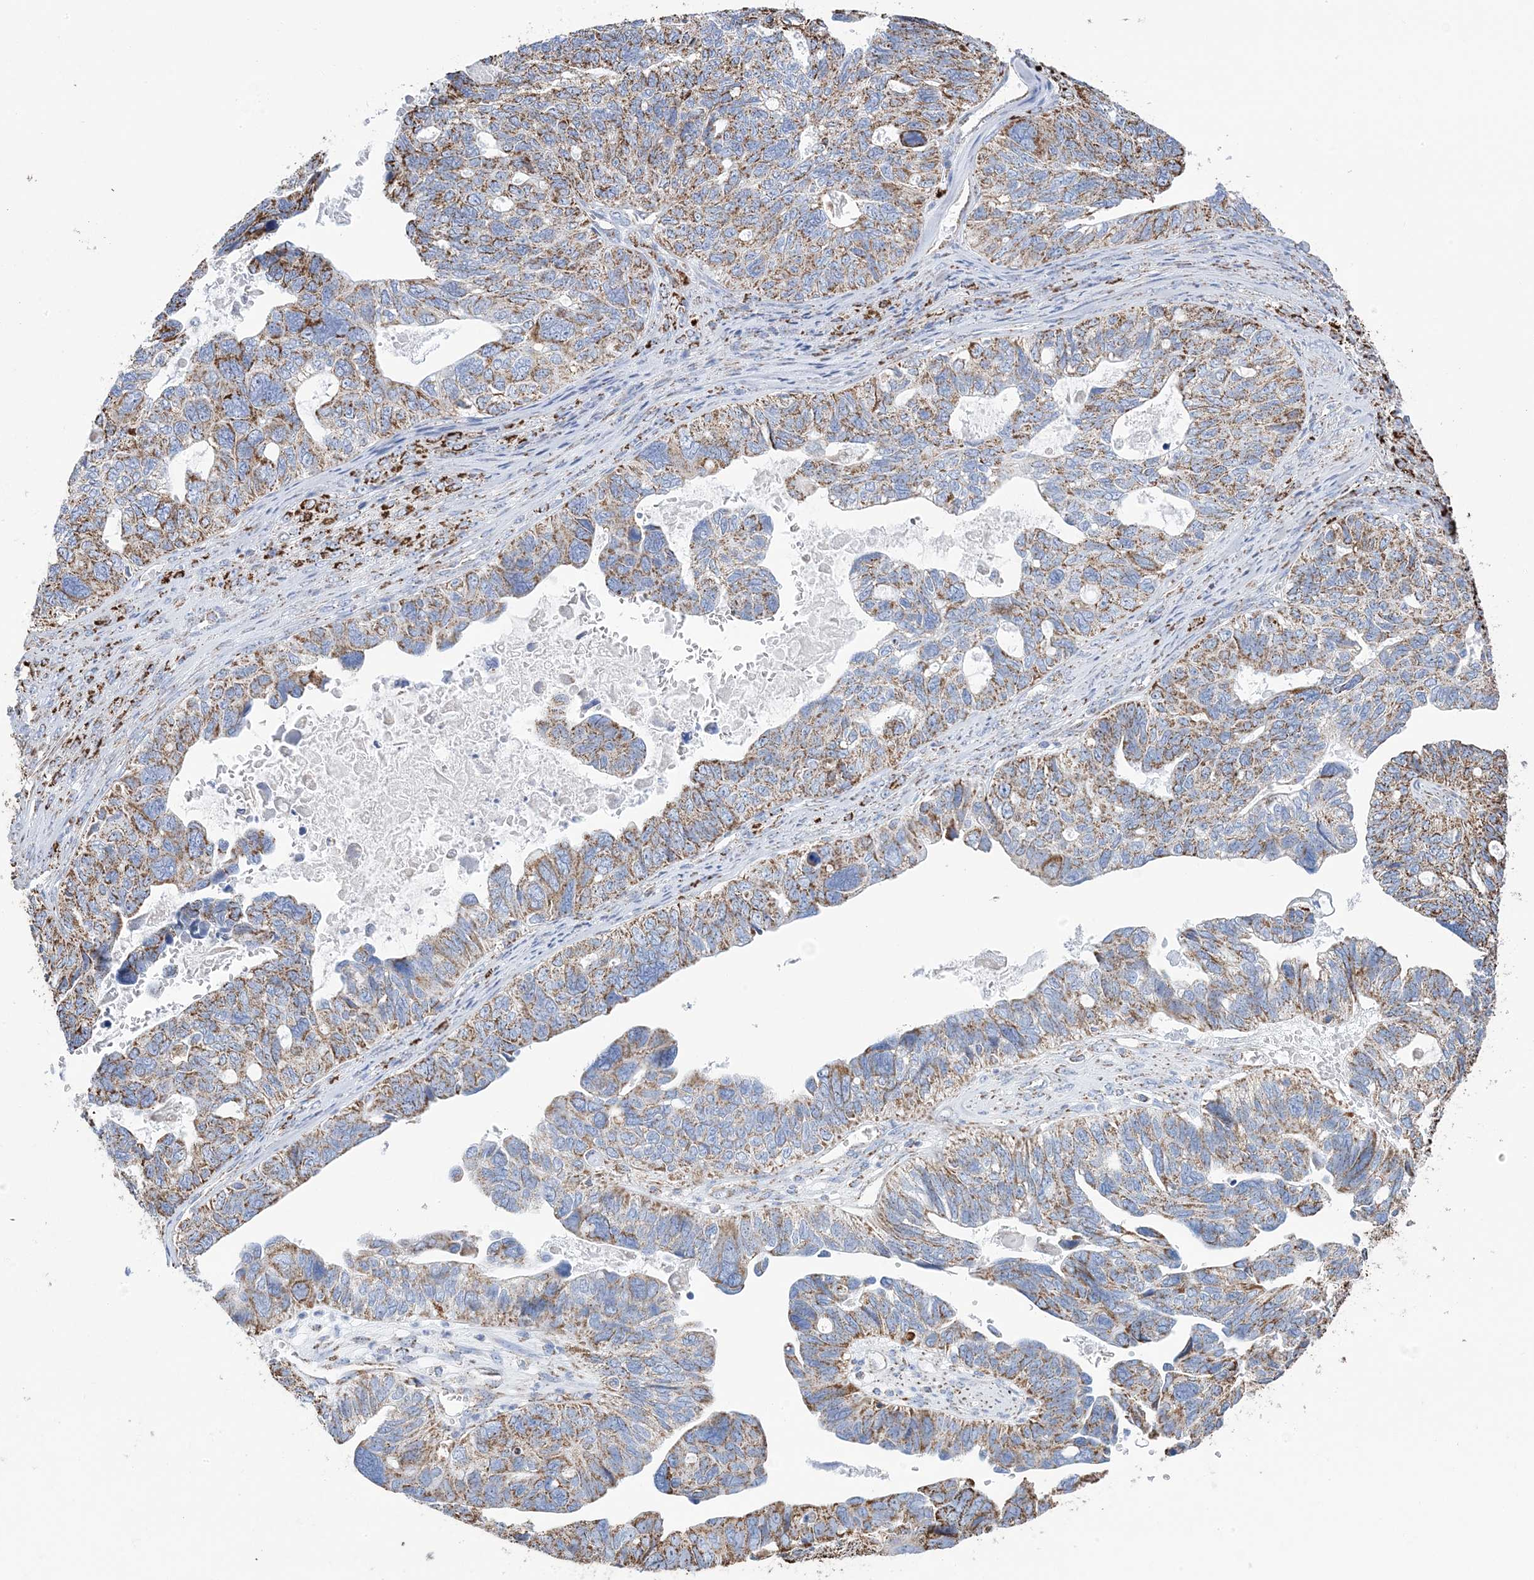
{"staining": {"intensity": "moderate", "quantity": ">75%", "location": "cytoplasmic/membranous"}, "tissue": "ovarian cancer", "cell_type": "Tumor cells", "image_type": "cancer", "snomed": [{"axis": "morphology", "description": "Cystadenocarcinoma, serous, NOS"}, {"axis": "topography", "description": "Ovary"}], "caption": "Ovarian cancer was stained to show a protein in brown. There is medium levels of moderate cytoplasmic/membranous positivity in approximately >75% of tumor cells.", "gene": "GTPBP8", "patient": {"sex": "female", "age": 79}}